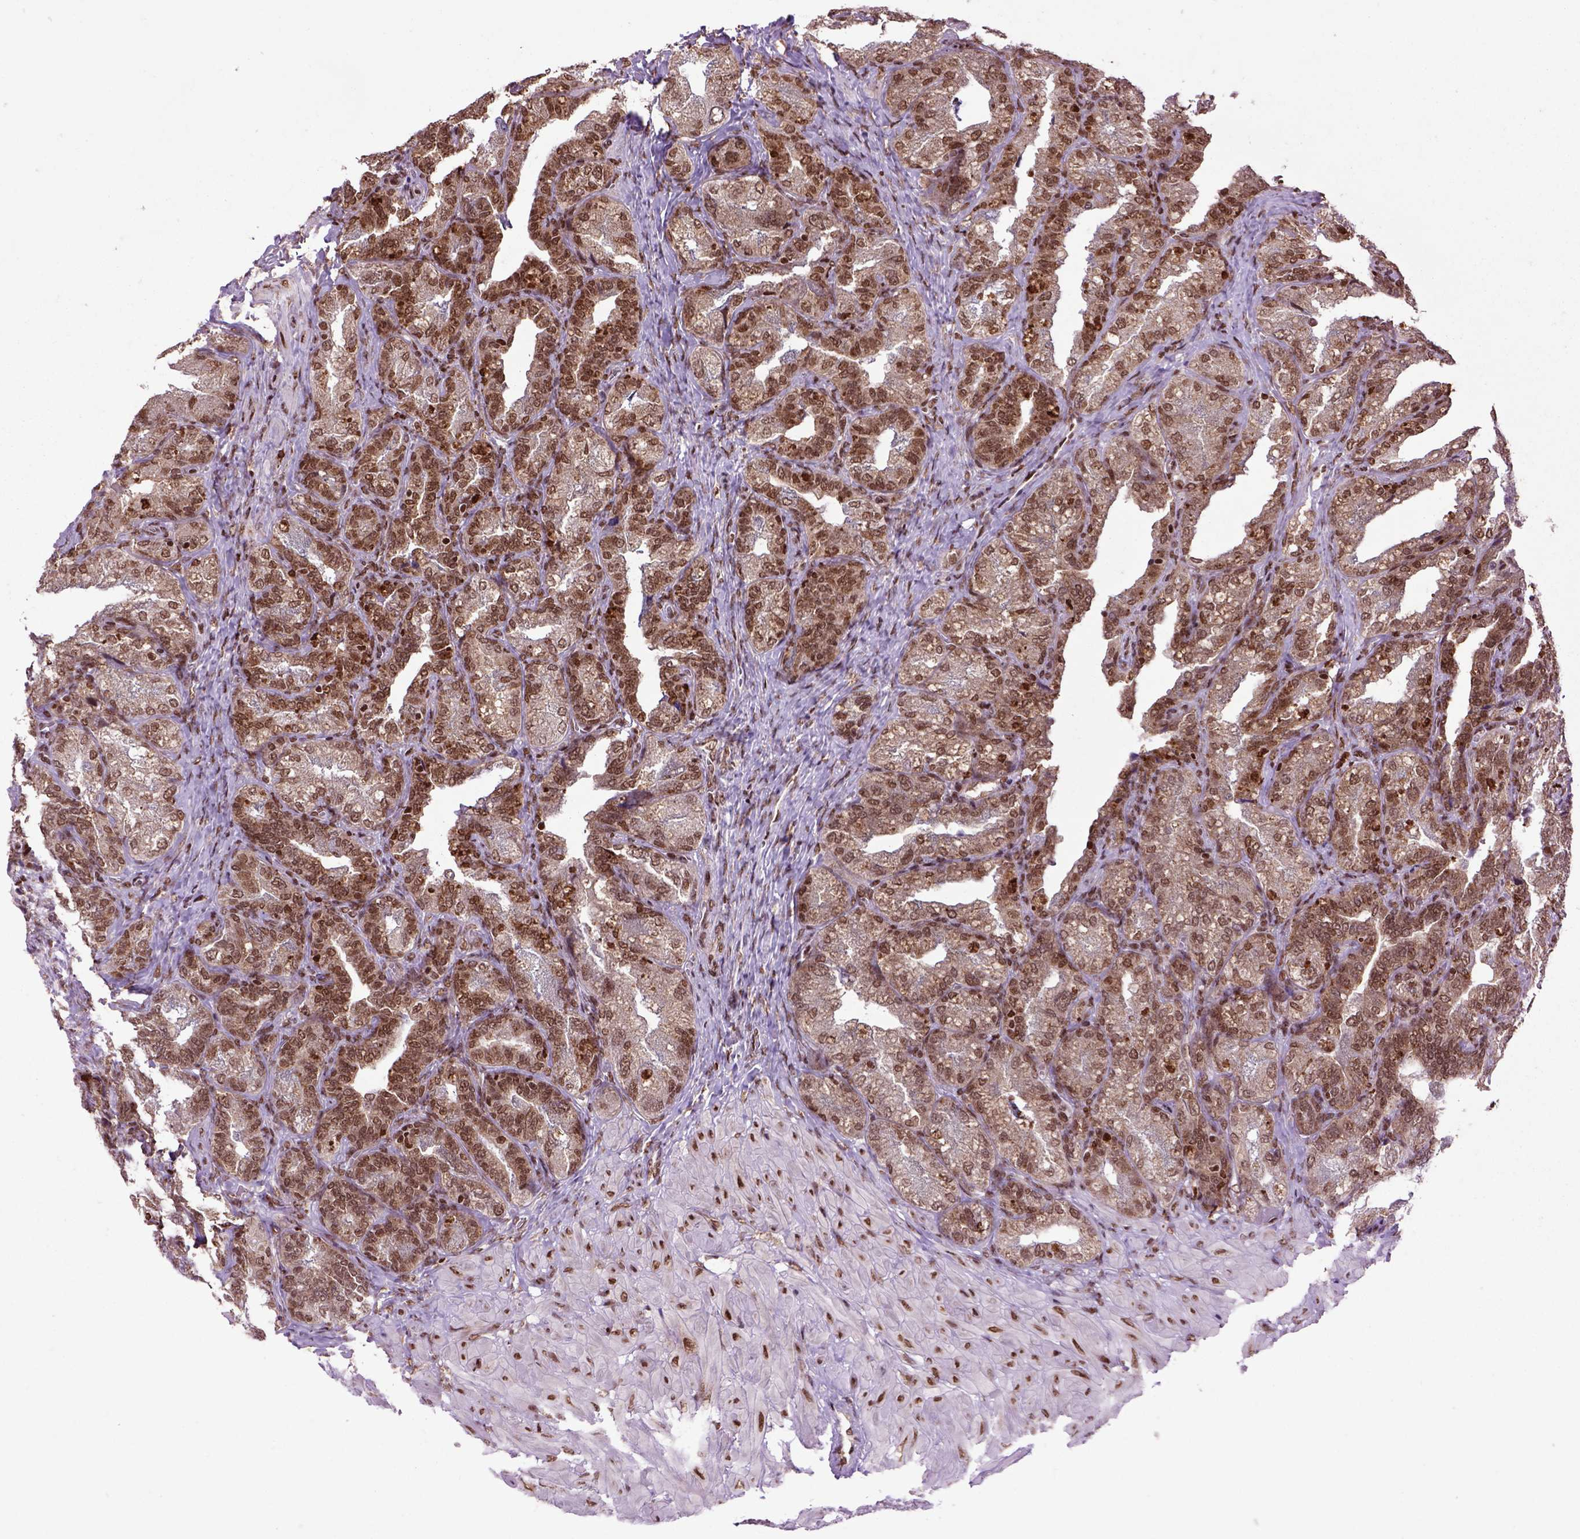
{"staining": {"intensity": "strong", "quantity": ">75%", "location": "nuclear"}, "tissue": "seminal vesicle", "cell_type": "Glandular cells", "image_type": "normal", "snomed": [{"axis": "morphology", "description": "Normal tissue, NOS"}, {"axis": "topography", "description": "Seminal veicle"}], "caption": "High-power microscopy captured an IHC image of benign seminal vesicle, revealing strong nuclear positivity in about >75% of glandular cells. (Brightfield microscopy of DAB IHC at high magnification).", "gene": "CELF1", "patient": {"sex": "male", "age": 57}}